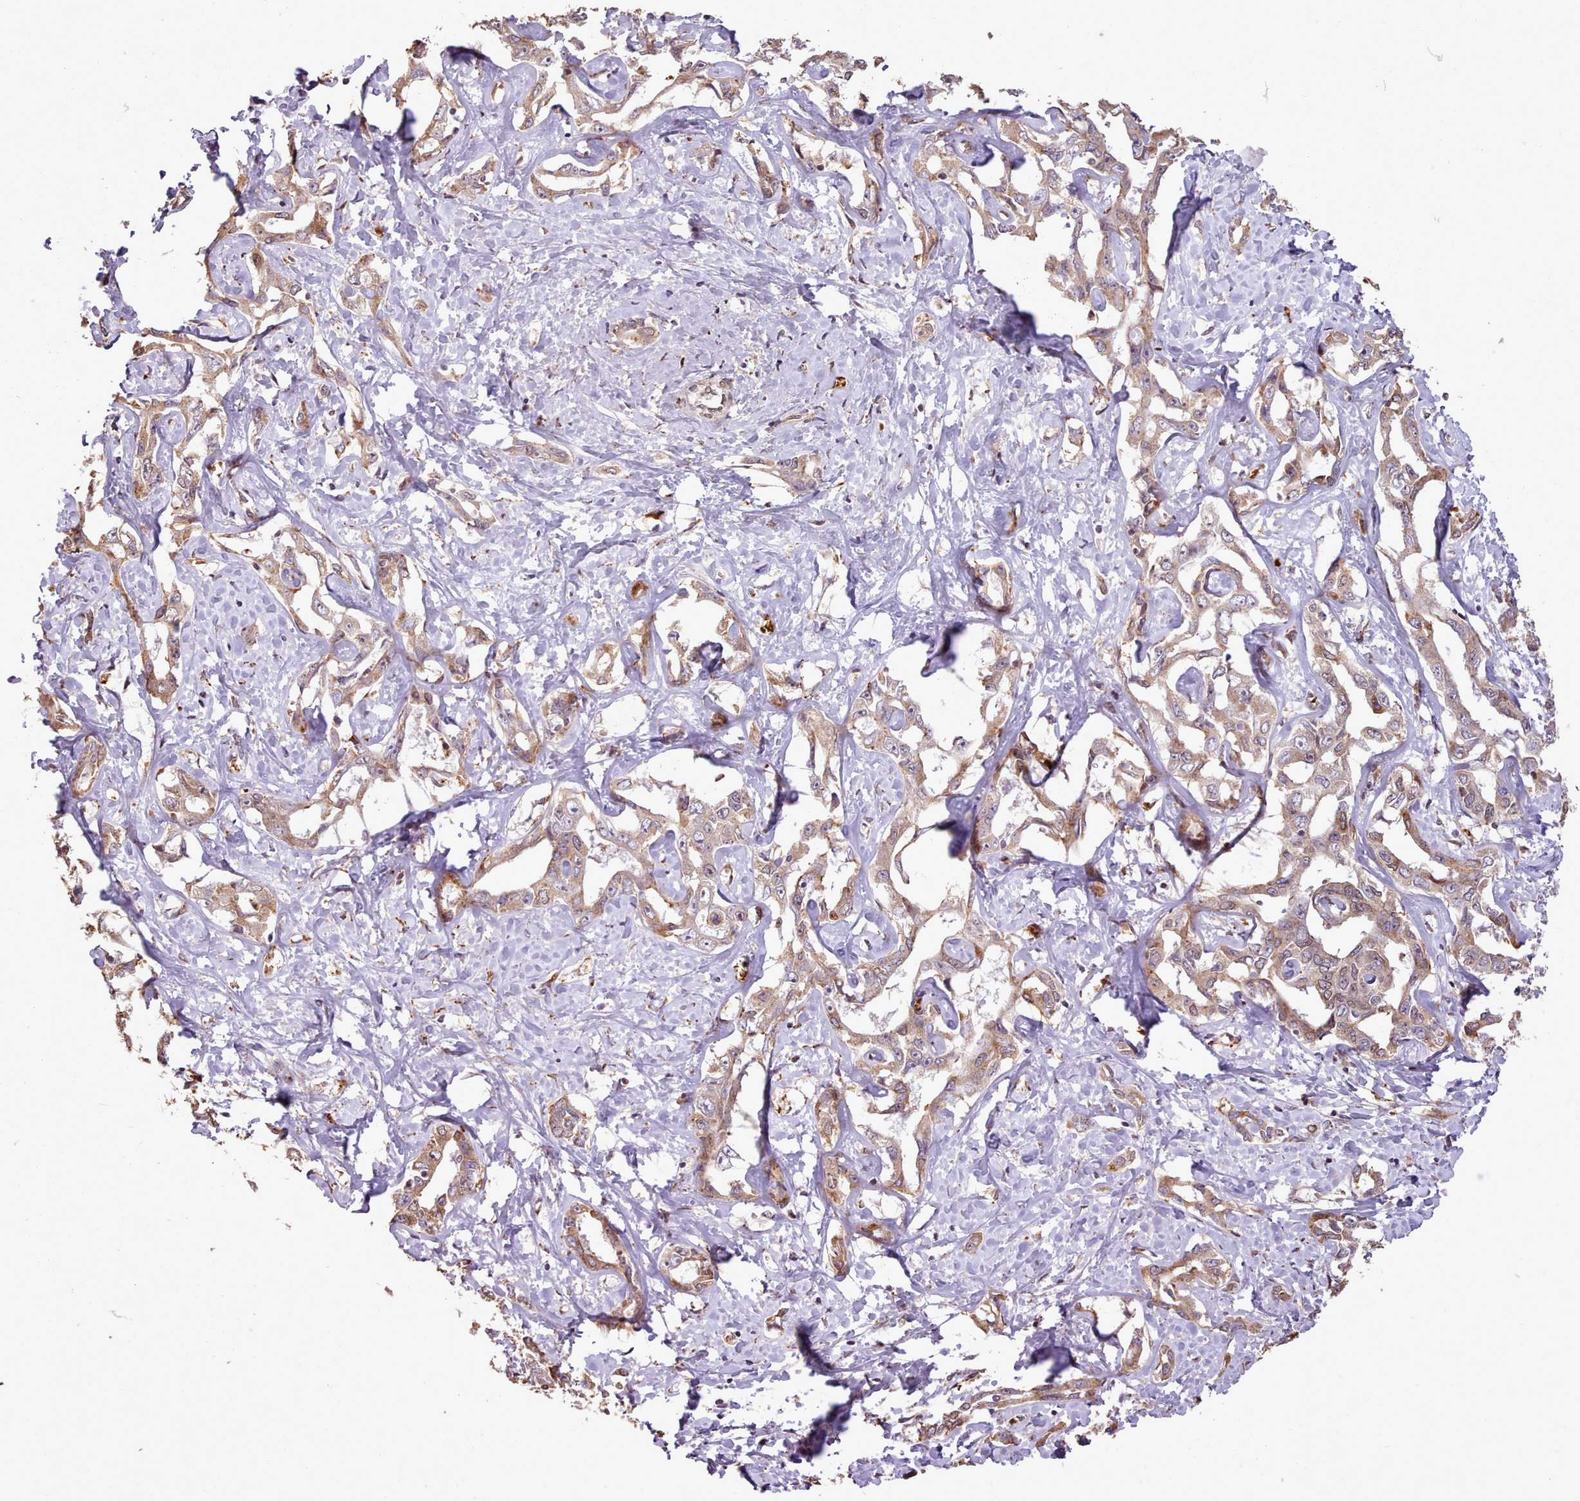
{"staining": {"intensity": "weak", "quantity": "25%-75%", "location": "cytoplasmic/membranous"}, "tissue": "liver cancer", "cell_type": "Tumor cells", "image_type": "cancer", "snomed": [{"axis": "morphology", "description": "Cholangiocarcinoma"}, {"axis": "topography", "description": "Liver"}], "caption": "Human cholangiocarcinoma (liver) stained with a protein marker shows weak staining in tumor cells.", "gene": "CABP1", "patient": {"sex": "male", "age": 59}}